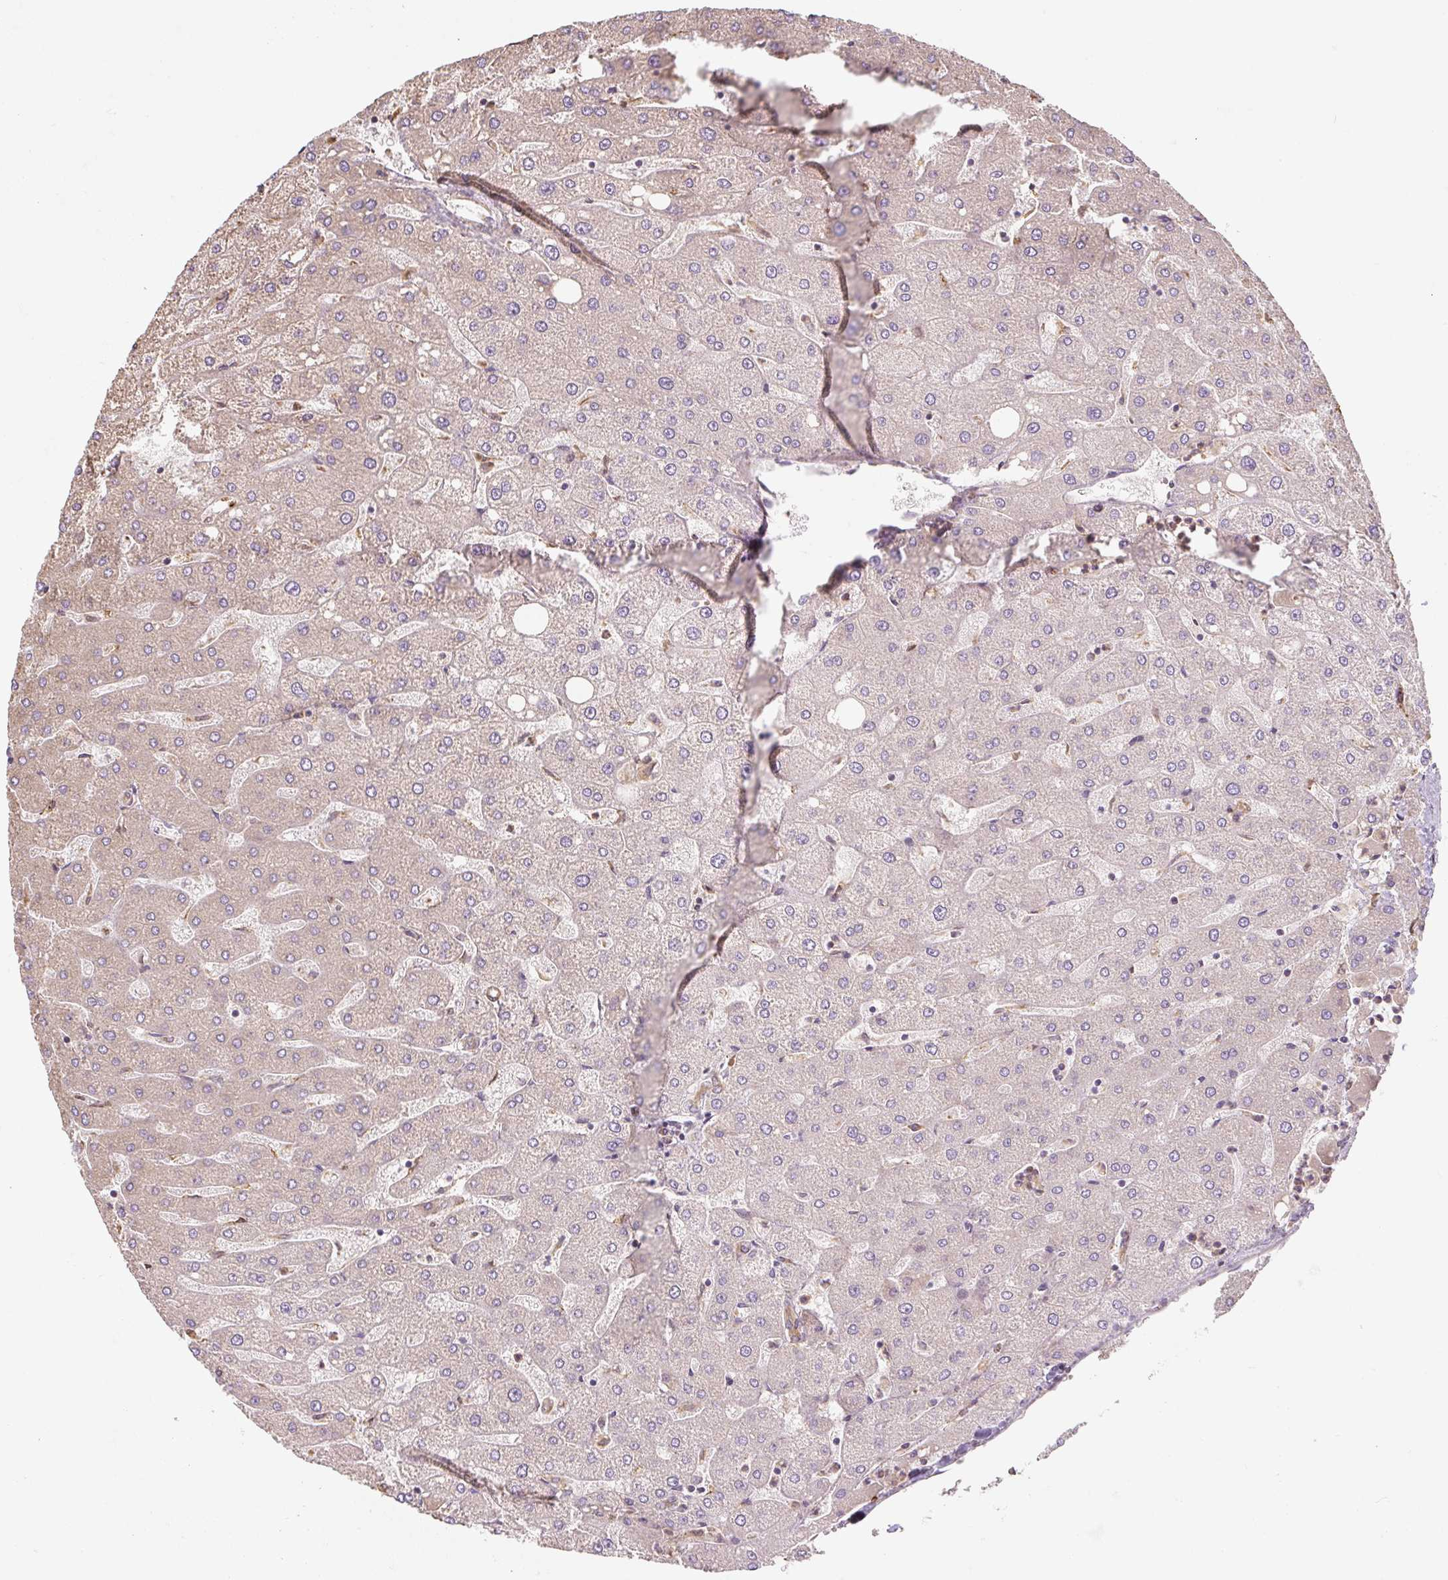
{"staining": {"intensity": "negative", "quantity": "none", "location": "none"}, "tissue": "liver", "cell_type": "Cholangiocytes", "image_type": "normal", "snomed": [{"axis": "morphology", "description": "Normal tissue, NOS"}, {"axis": "topography", "description": "Liver"}], "caption": "Immunohistochemistry image of benign liver: liver stained with DAB (3,3'-diaminobenzidine) displays no significant protein positivity in cholangiocytes. (DAB immunohistochemistry, high magnification).", "gene": "RASA1", "patient": {"sex": "male", "age": 67}}